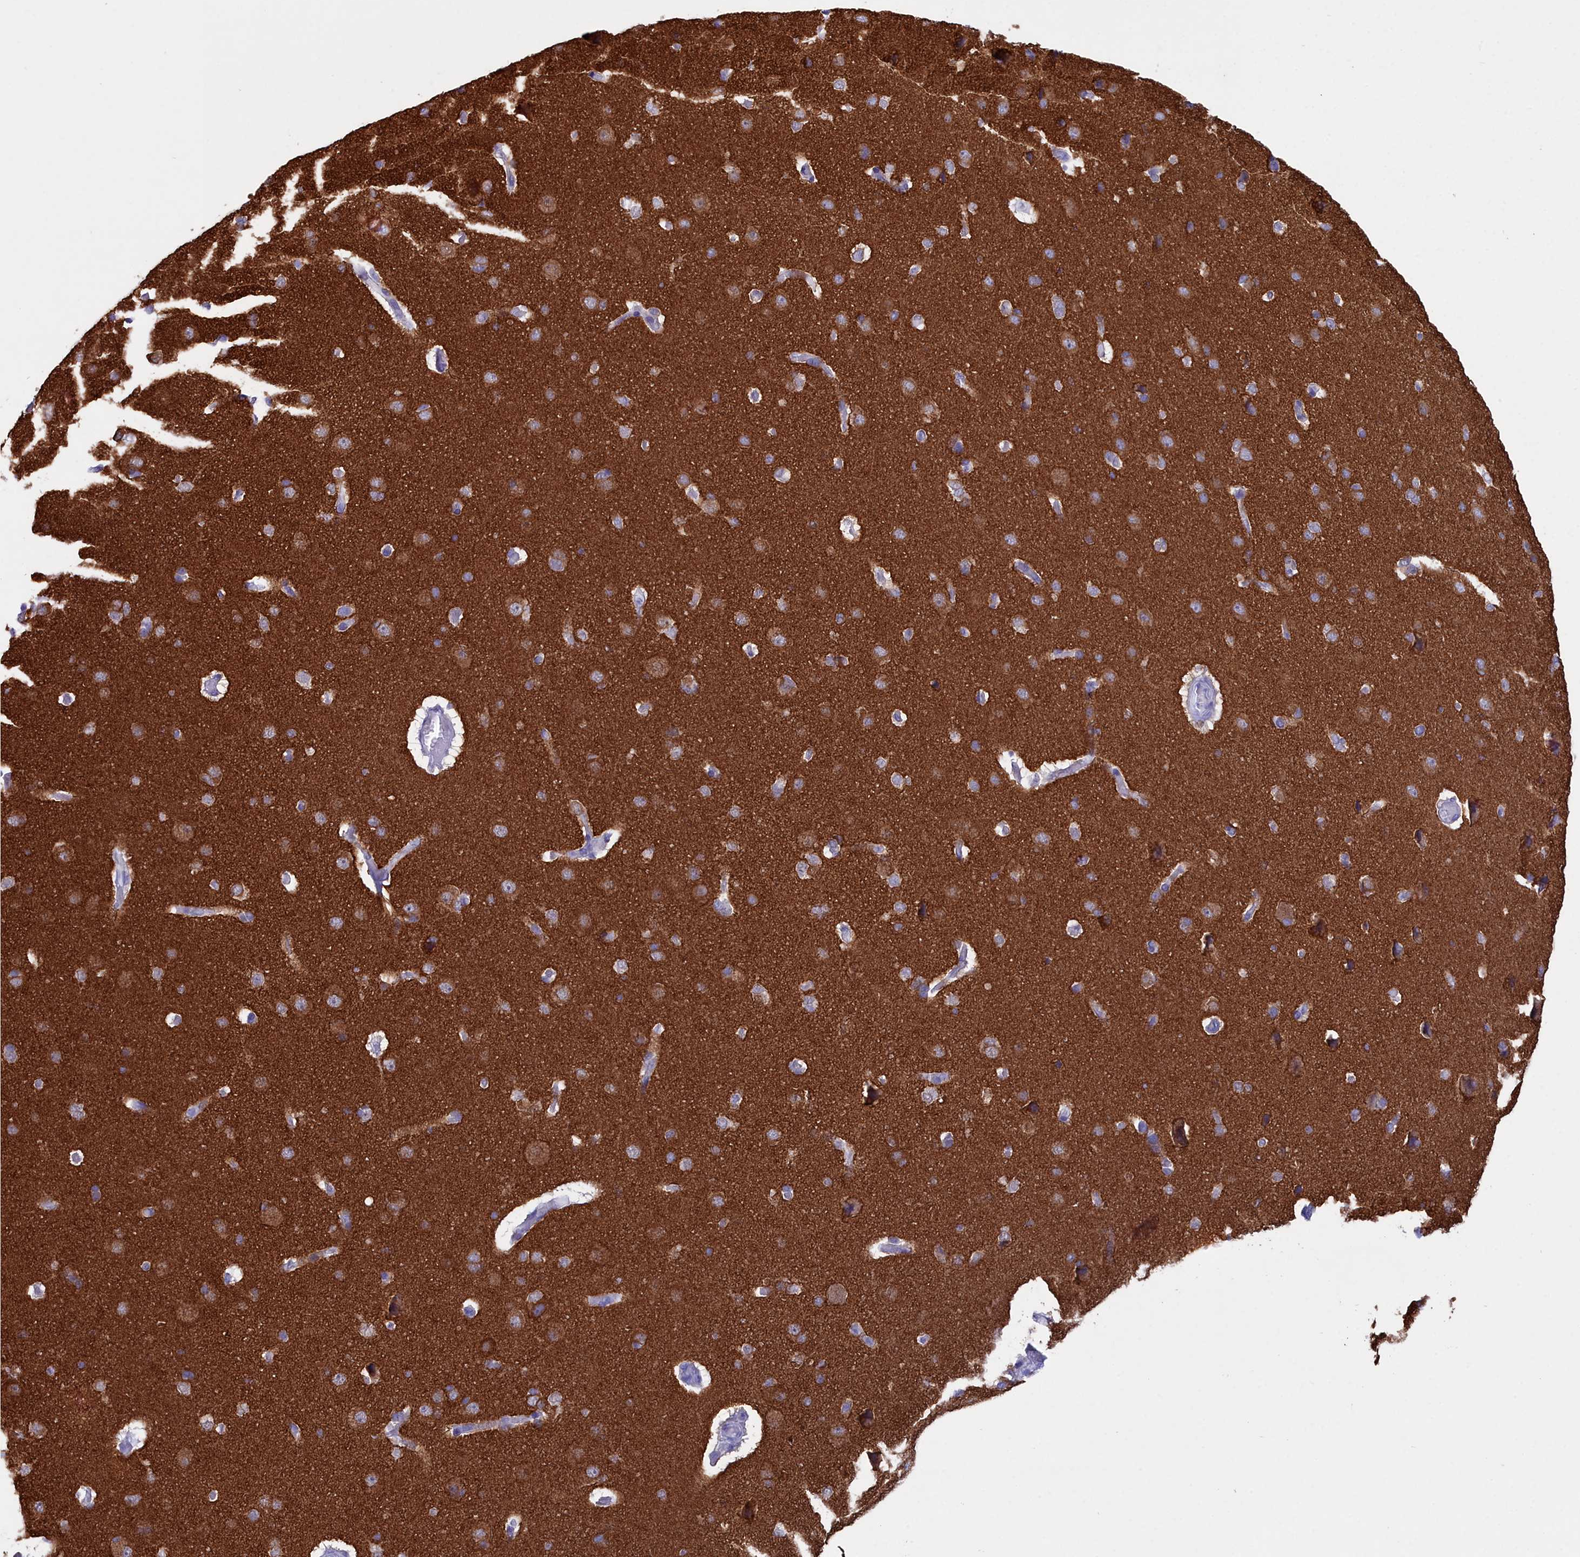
{"staining": {"intensity": "weak", "quantity": "25%-75%", "location": "cytoplasmic/membranous"}, "tissue": "cerebral cortex", "cell_type": "Endothelial cells", "image_type": "normal", "snomed": [{"axis": "morphology", "description": "Normal tissue, NOS"}, {"axis": "topography", "description": "Cerebral cortex"}], "caption": "Cerebral cortex was stained to show a protein in brown. There is low levels of weak cytoplasmic/membranous staining in approximately 25%-75% of endothelial cells.", "gene": "MAP6", "patient": {"sex": "male", "age": 62}}